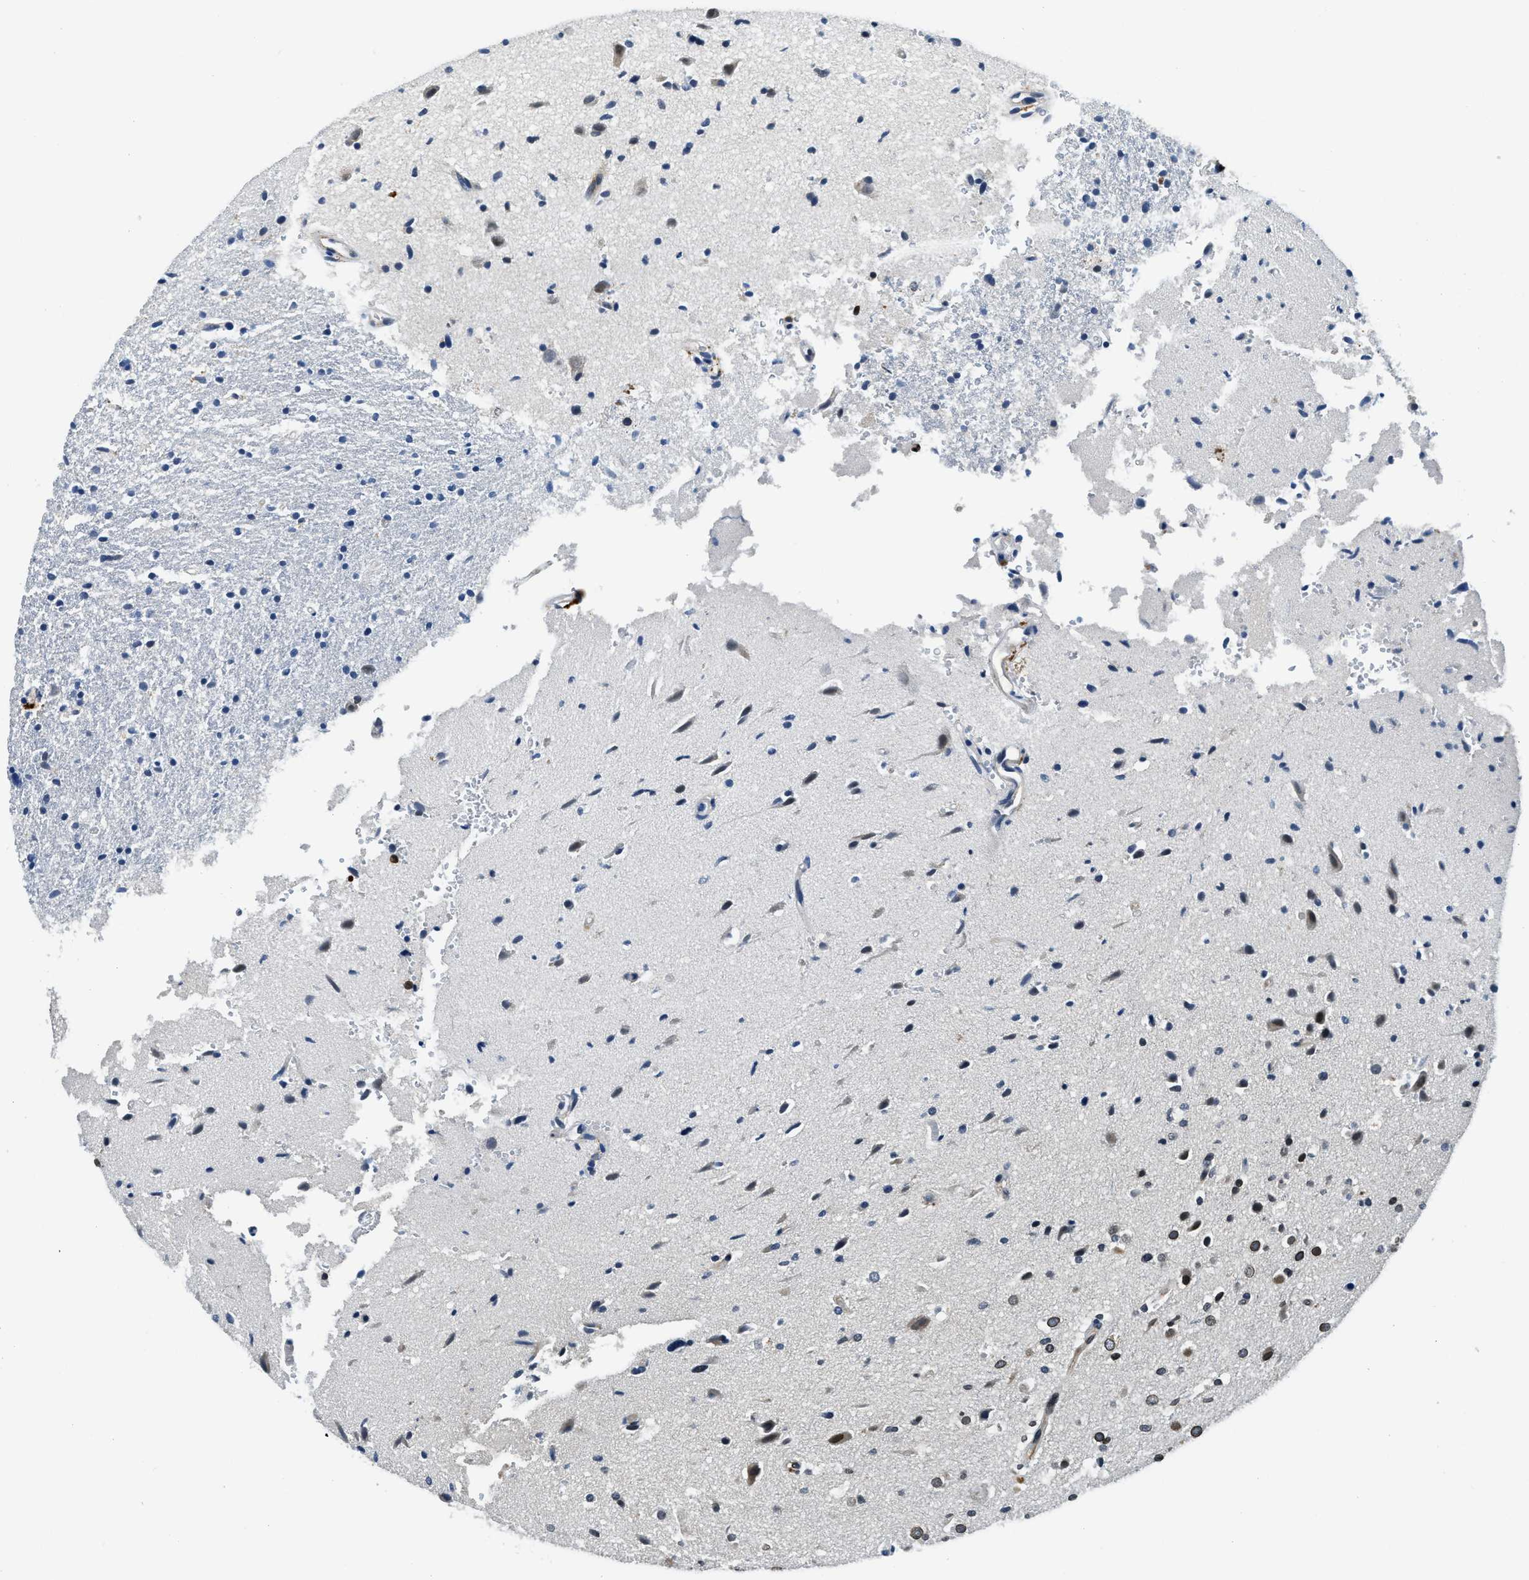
{"staining": {"intensity": "moderate", "quantity": ">75%", "location": "nuclear"}, "tissue": "glioma", "cell_type": "Tumor cells", "image_type": "cancer", "snomed": [{"axis": "morphology", "description": "Glioma, malignant, High grade"}, {"axis": "topography", "description": "Brain"}], "caption": "Glioma tissue shows moderate nuclear staining in approximately >75% of tumor cells, visualized by immunohistochemistry.", "gene": "ZC3HC1", "patient": {"sex": "male", "age": 33}}